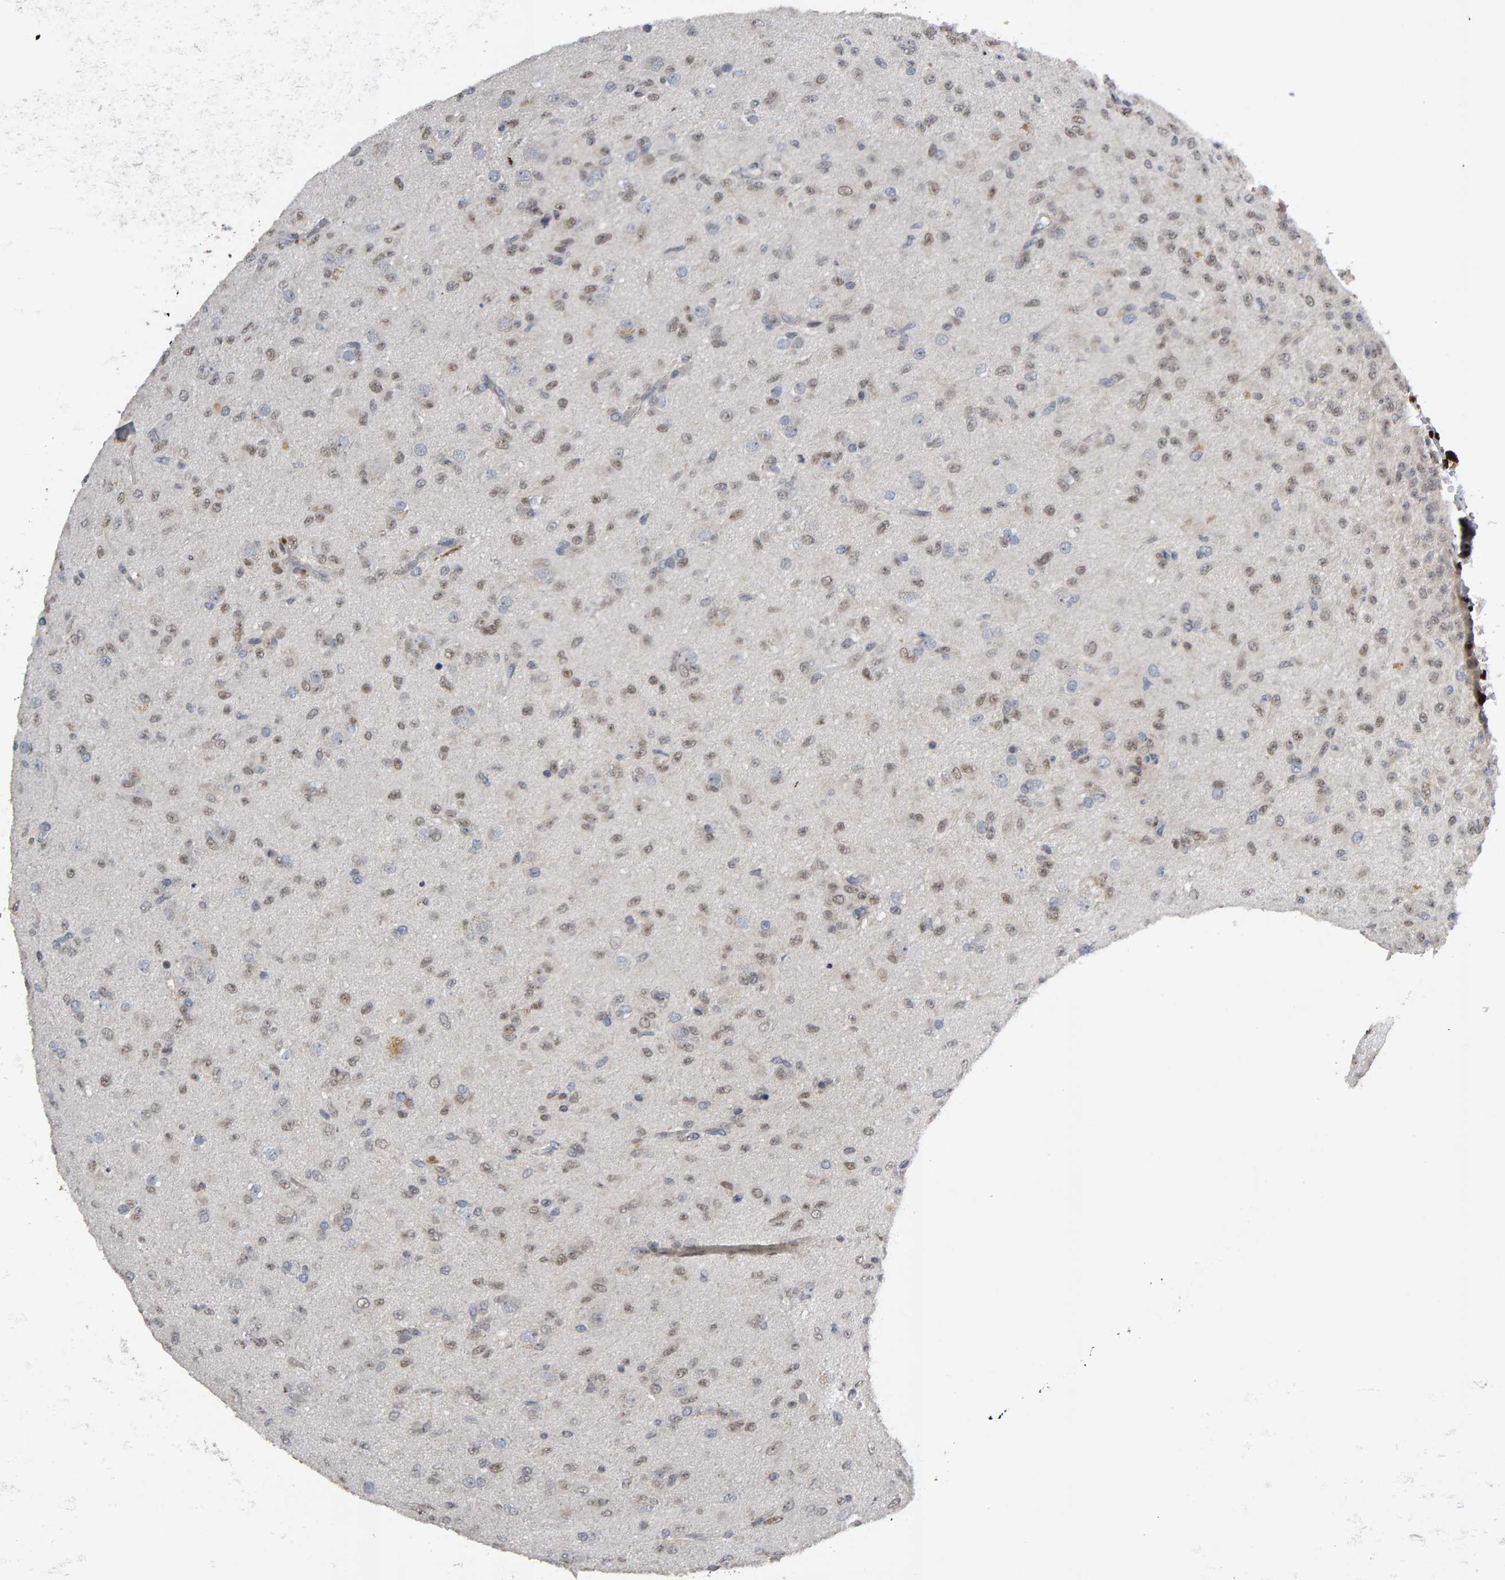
{"staining": {"intensity": "weak", "quantity": ">75%", "location": "nuclear"}, "tissue": "glioma", "cell_type": "Tumor cells", "image_type": "cancer", "snomed": [{"axis": "morphology", "description": "Glioma, malignant, Low grade"}, {"axis": "topography", "description": "Brain"}], "caption": "Human glioma stained for a protein (brown) shows weak nuclear positive staining in approximately >75% of tumor cells.", "gene": "IPO8", "patient": {"sex": "male", "age": 65}}